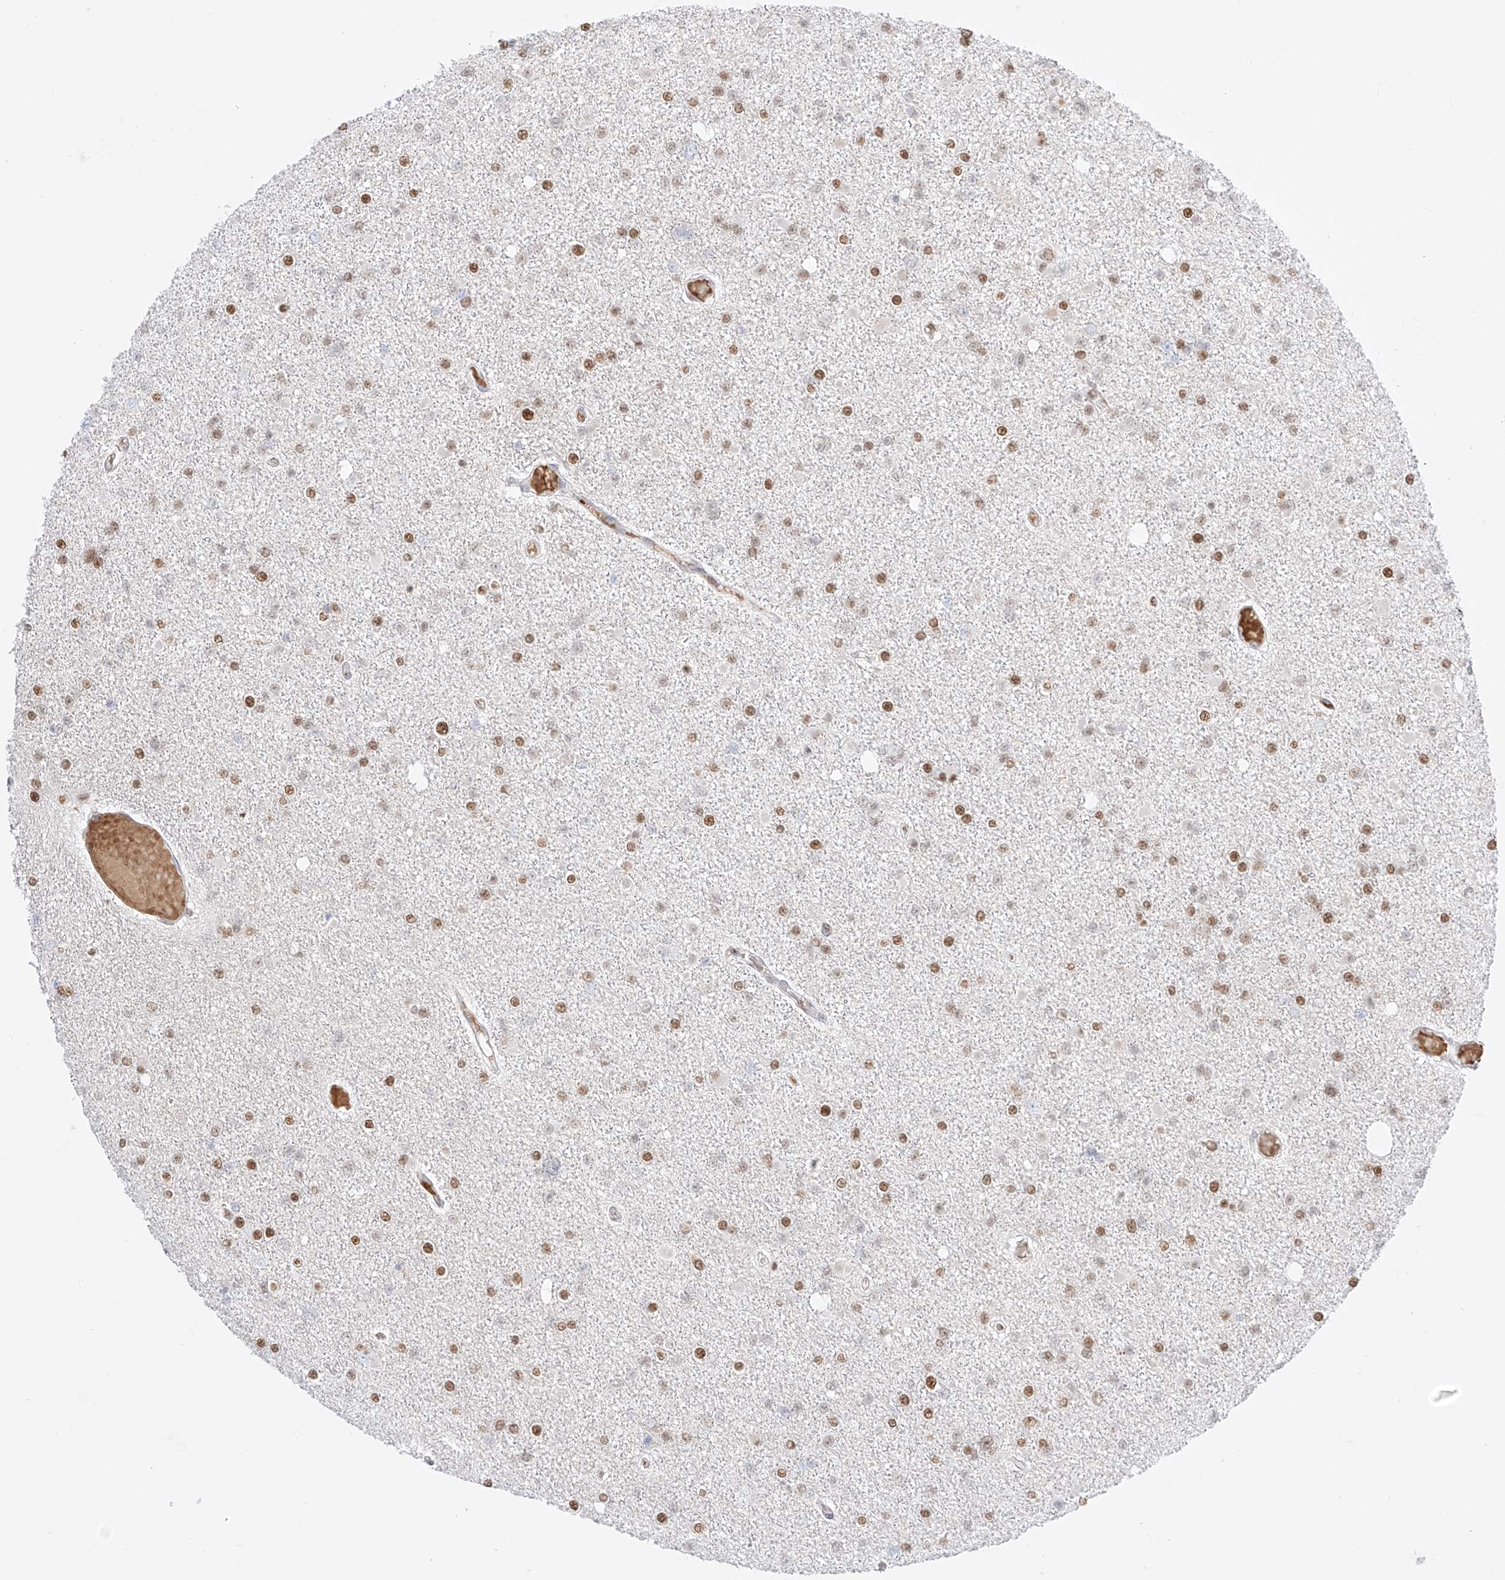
{"staining": {"intensity": "moderate", "quantity": ">75%", "location": "nuclear"}, "tissue": "glioma", "cell_type": "Tumor cells", "image_type": "cancer", "snomed": [{"axis": "morphology", "description": "Glioma, malignant, Low grade"}, {"axis": "topography", "description": "Brain"}], "caption": "DAB immunohistochemical staining of malignant glioma (low-grade) demonstrates moderate nuclear protein positivity in approximately >75% of tumor cells.", "gene": "APIP", "patient": {"sex": "female", "age": 22}}